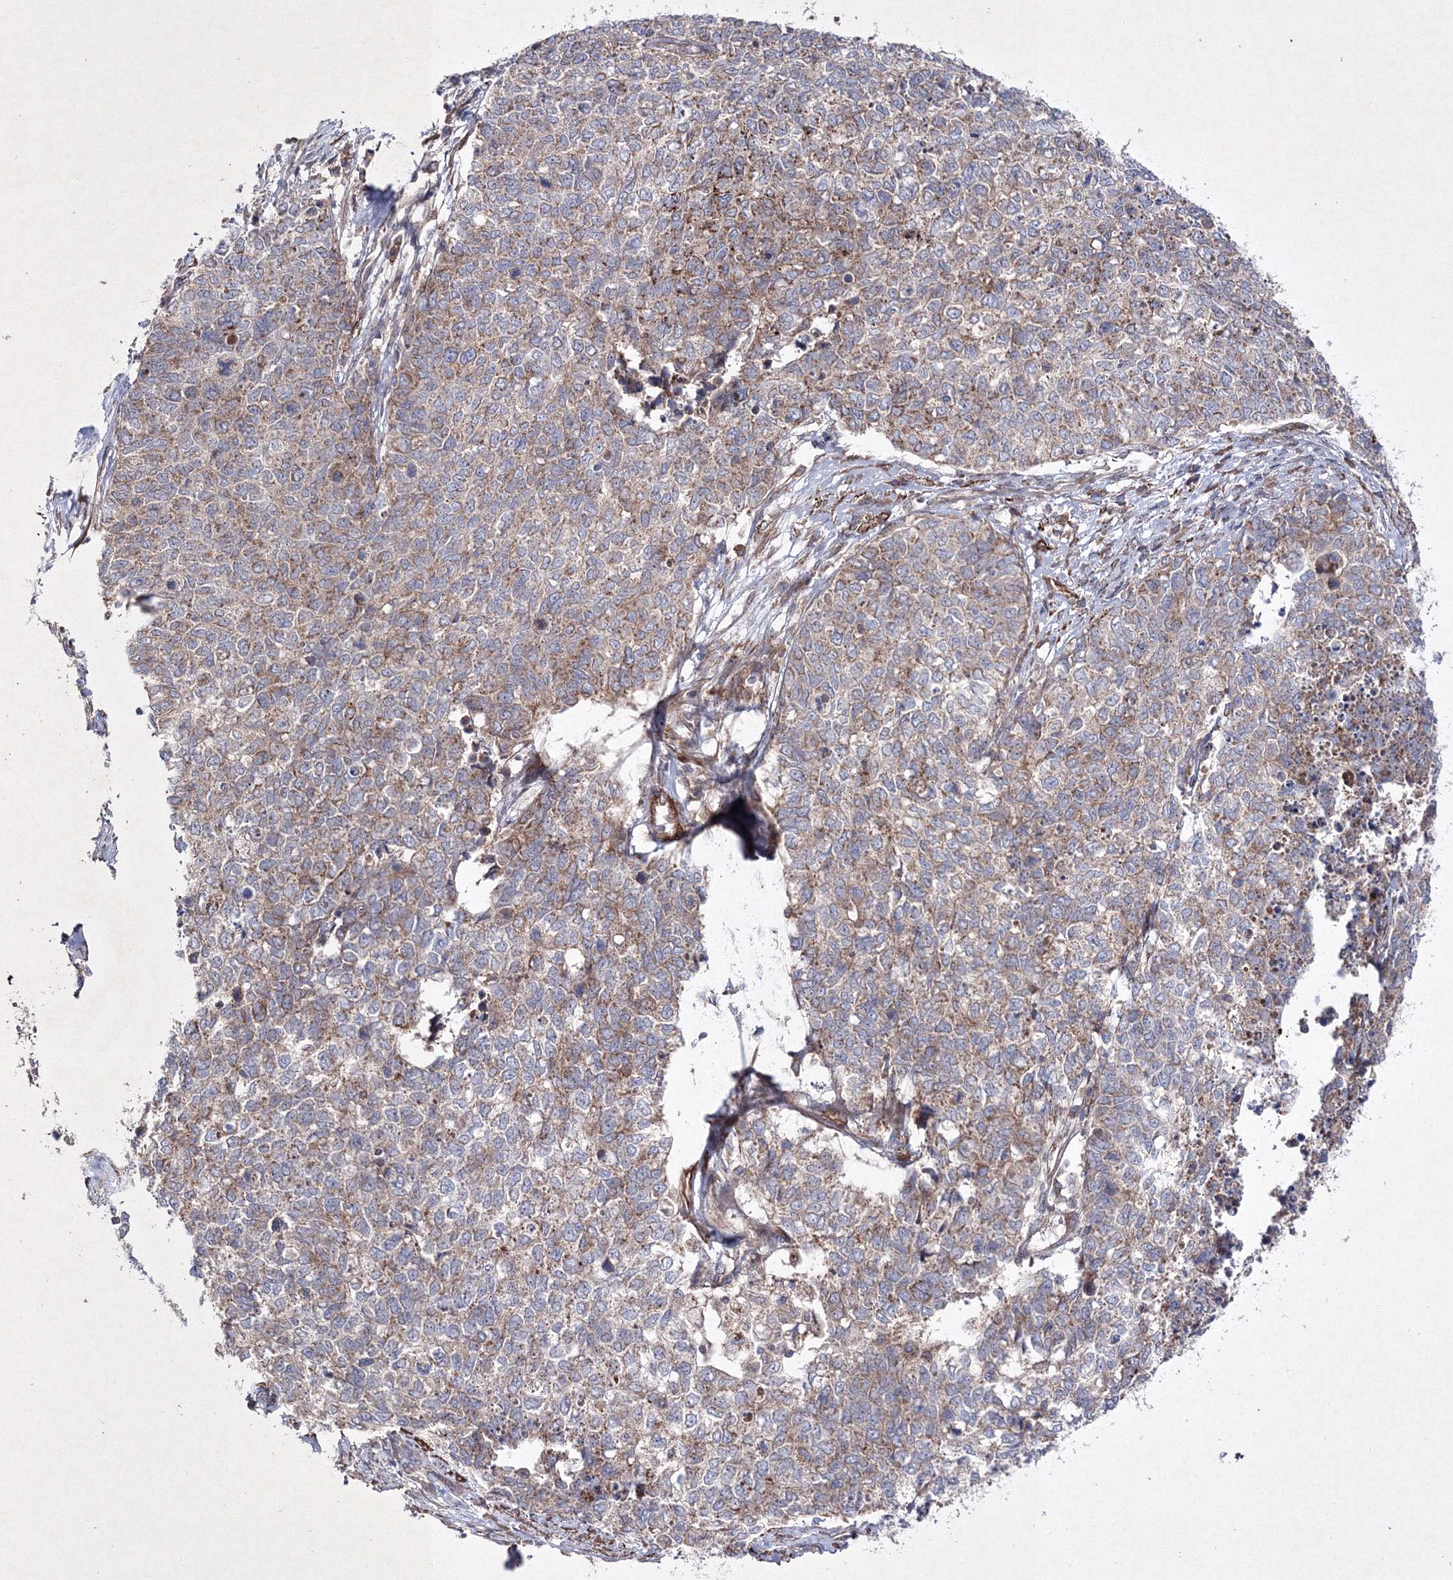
{"staining": {"intensity": "moderate", "quantity": "25%-75%", "location": "cytoplasmic/membranous"}, "tissue": "cervical cancer", "cell_type": "Tumor cells", "image_type": "cancer", "snomed": [{"axis": "morphology", "description": "Squamous cell carcinoma, NOS"}, {"axis": "topography", "description": "Cervix"}], "caption": "Immunohistochemical staining of human cervical cancer displays medium levels of moderate cytoplasmic/membranous protein positivity in approximately 25%-75% of tumor cells.", "gene": "GFM1", "patient": {"sex": "female", "age": 63}}